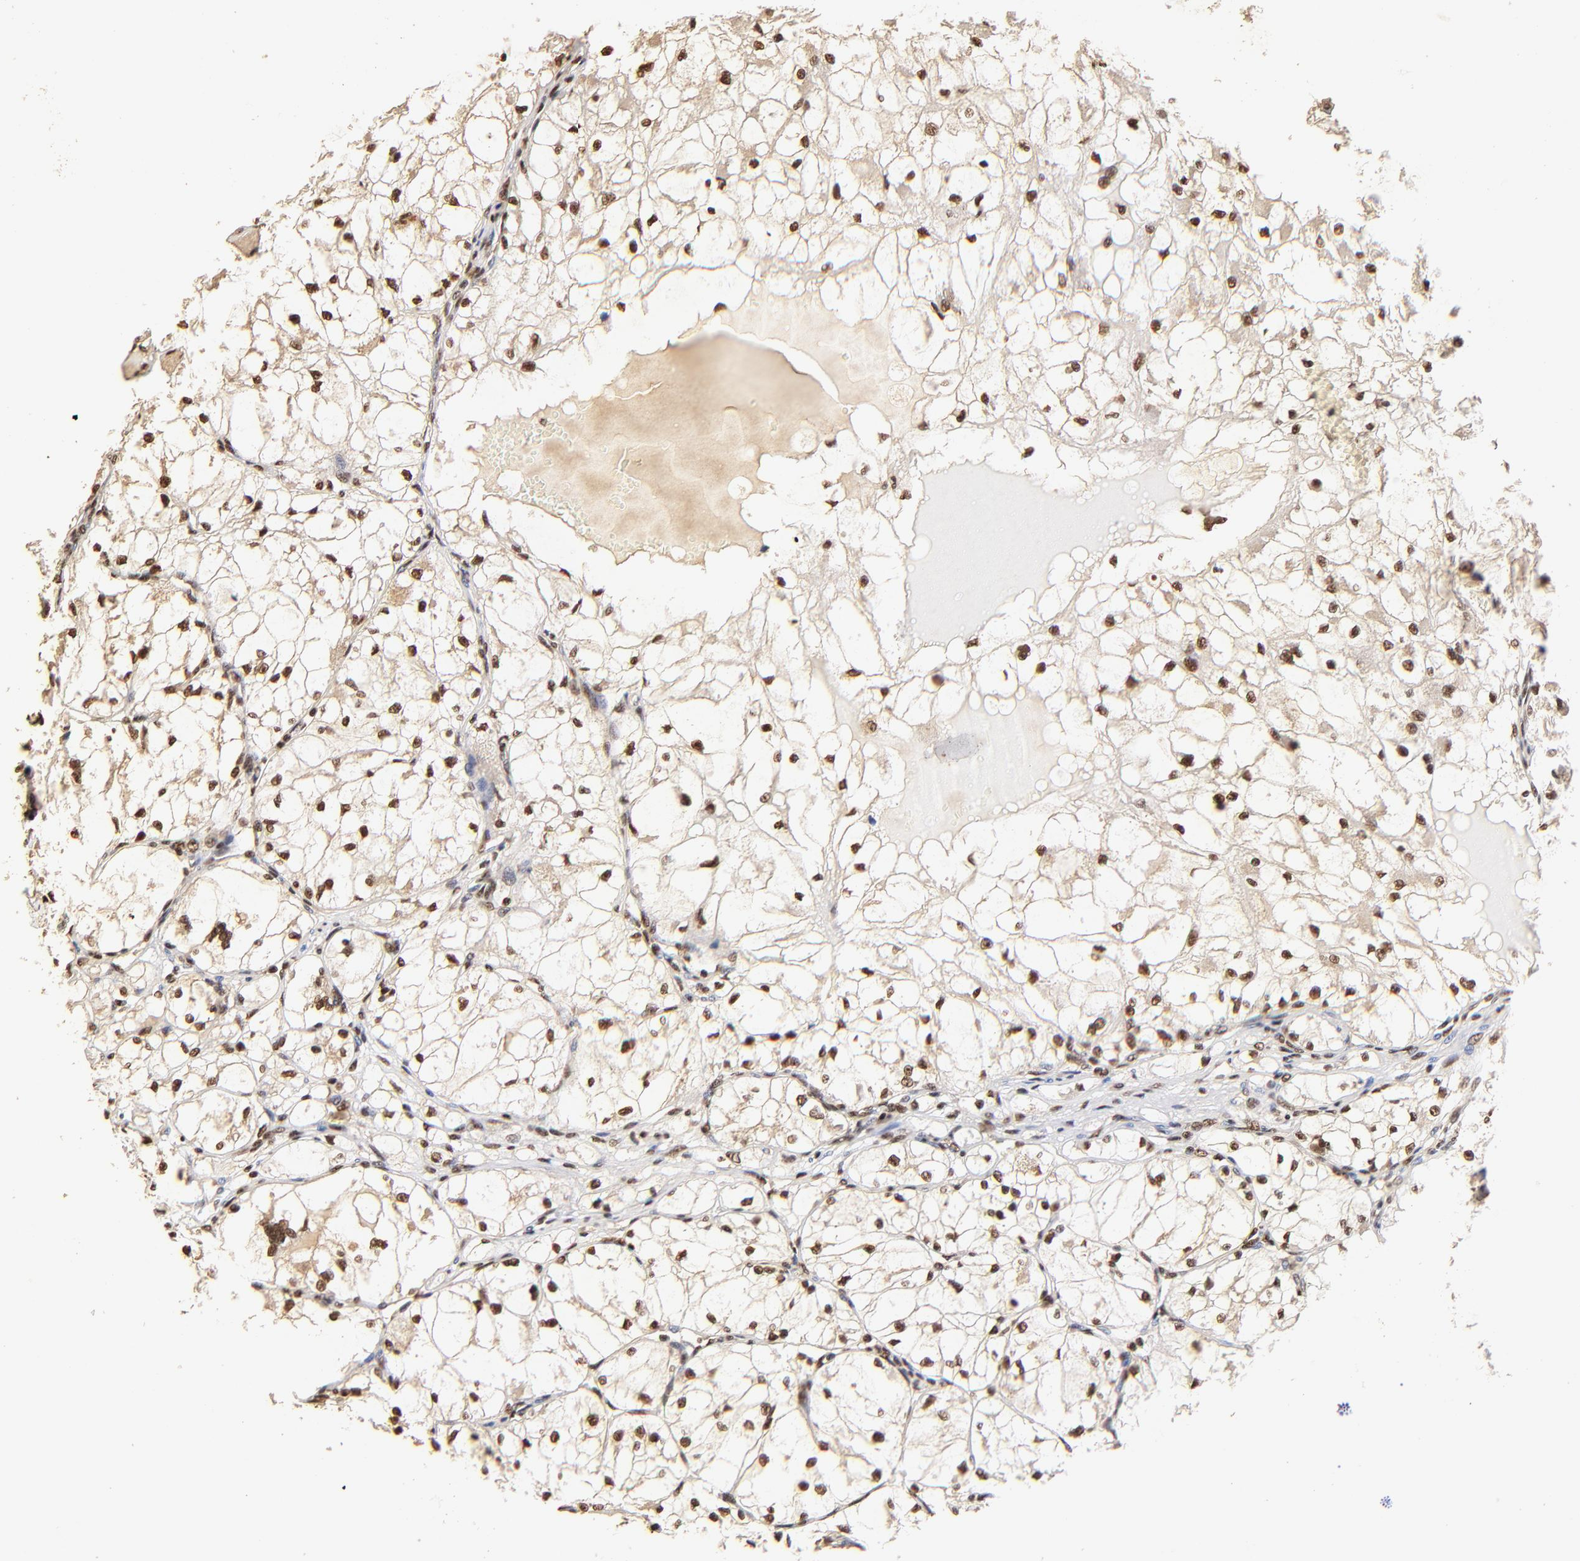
{"staining": {"intensity": "strong", "quantity": ">75%", "location": "cytoplasmic/membranous,nuclear"}, "tissue": "renal cancer", "cell_type": "Tumor cells", "image_type": "cancer", "snomed": [{"axis": "morphology", "description": "Adenocarcinoma, NOS"}, {"axis": "topography", "description": "Kidney"}], "caption": "An immunohistochemistry (IHC) image of neoplastic tissue is shown. Protein staining in brown shows strong cytoplasmic/membranous and nuclear positivity in renal cancer within tumor cells.", "gene": "MED12", "patient": {"sex": "male", "age": 61}}